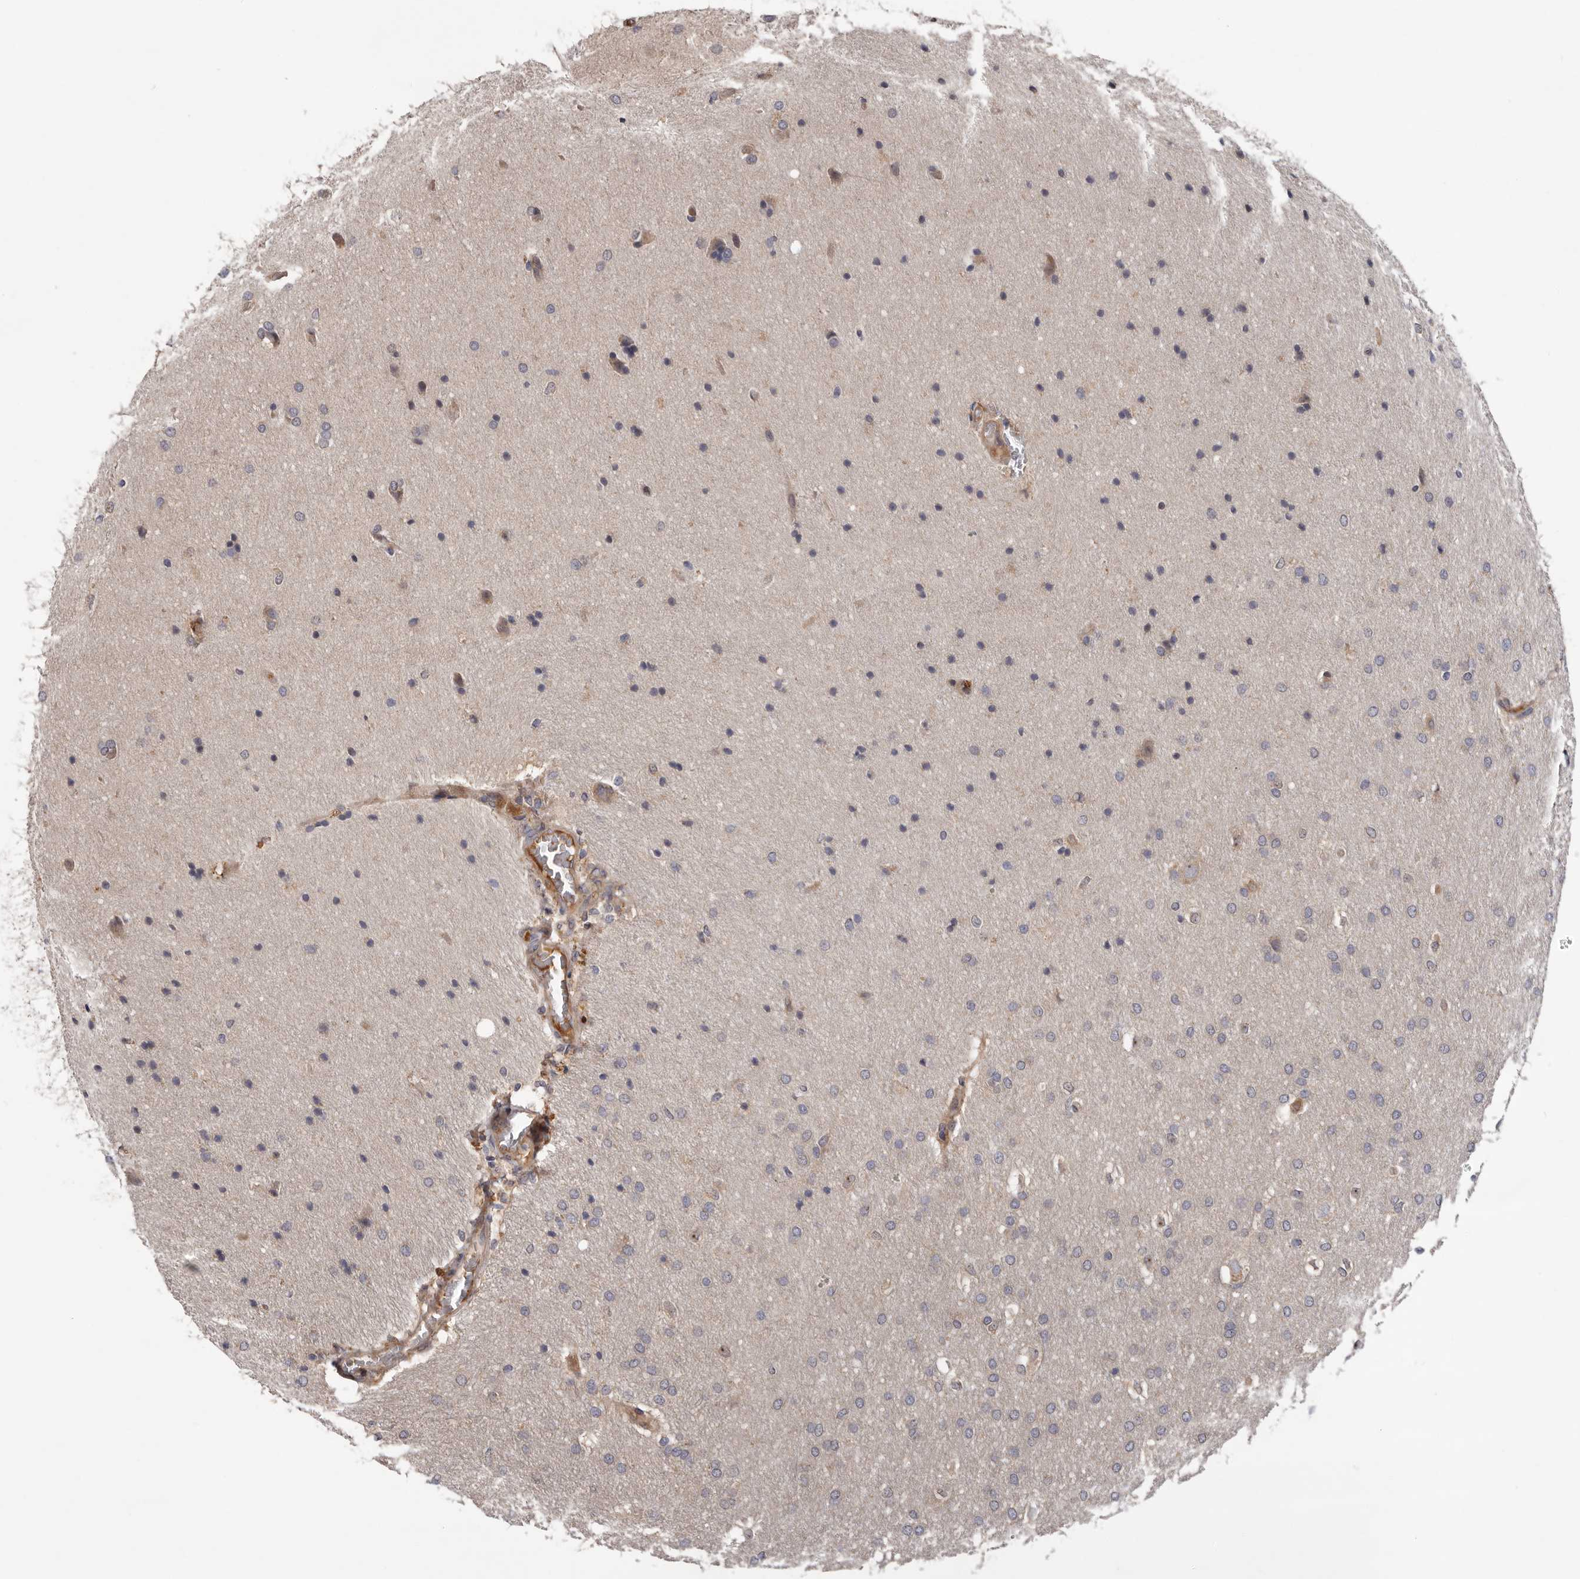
{"staining": {"intensity": "negative", "quantity": "none", "location": "none"}, "tissue": "glioma", "cell_type": "Tumor cells", "image_type": "cancer", "snomed": [{"axis": "morphology", "description": "Glioma, malignant, Low grade"}, {"axis": "topography", "description": "Brain"}], "caption": "Human glioma stained for a protein using IHC reveals no positivity in tumor cells.", "gene": "PRKD1", "patient": {"sex": "female", "age": 37}}